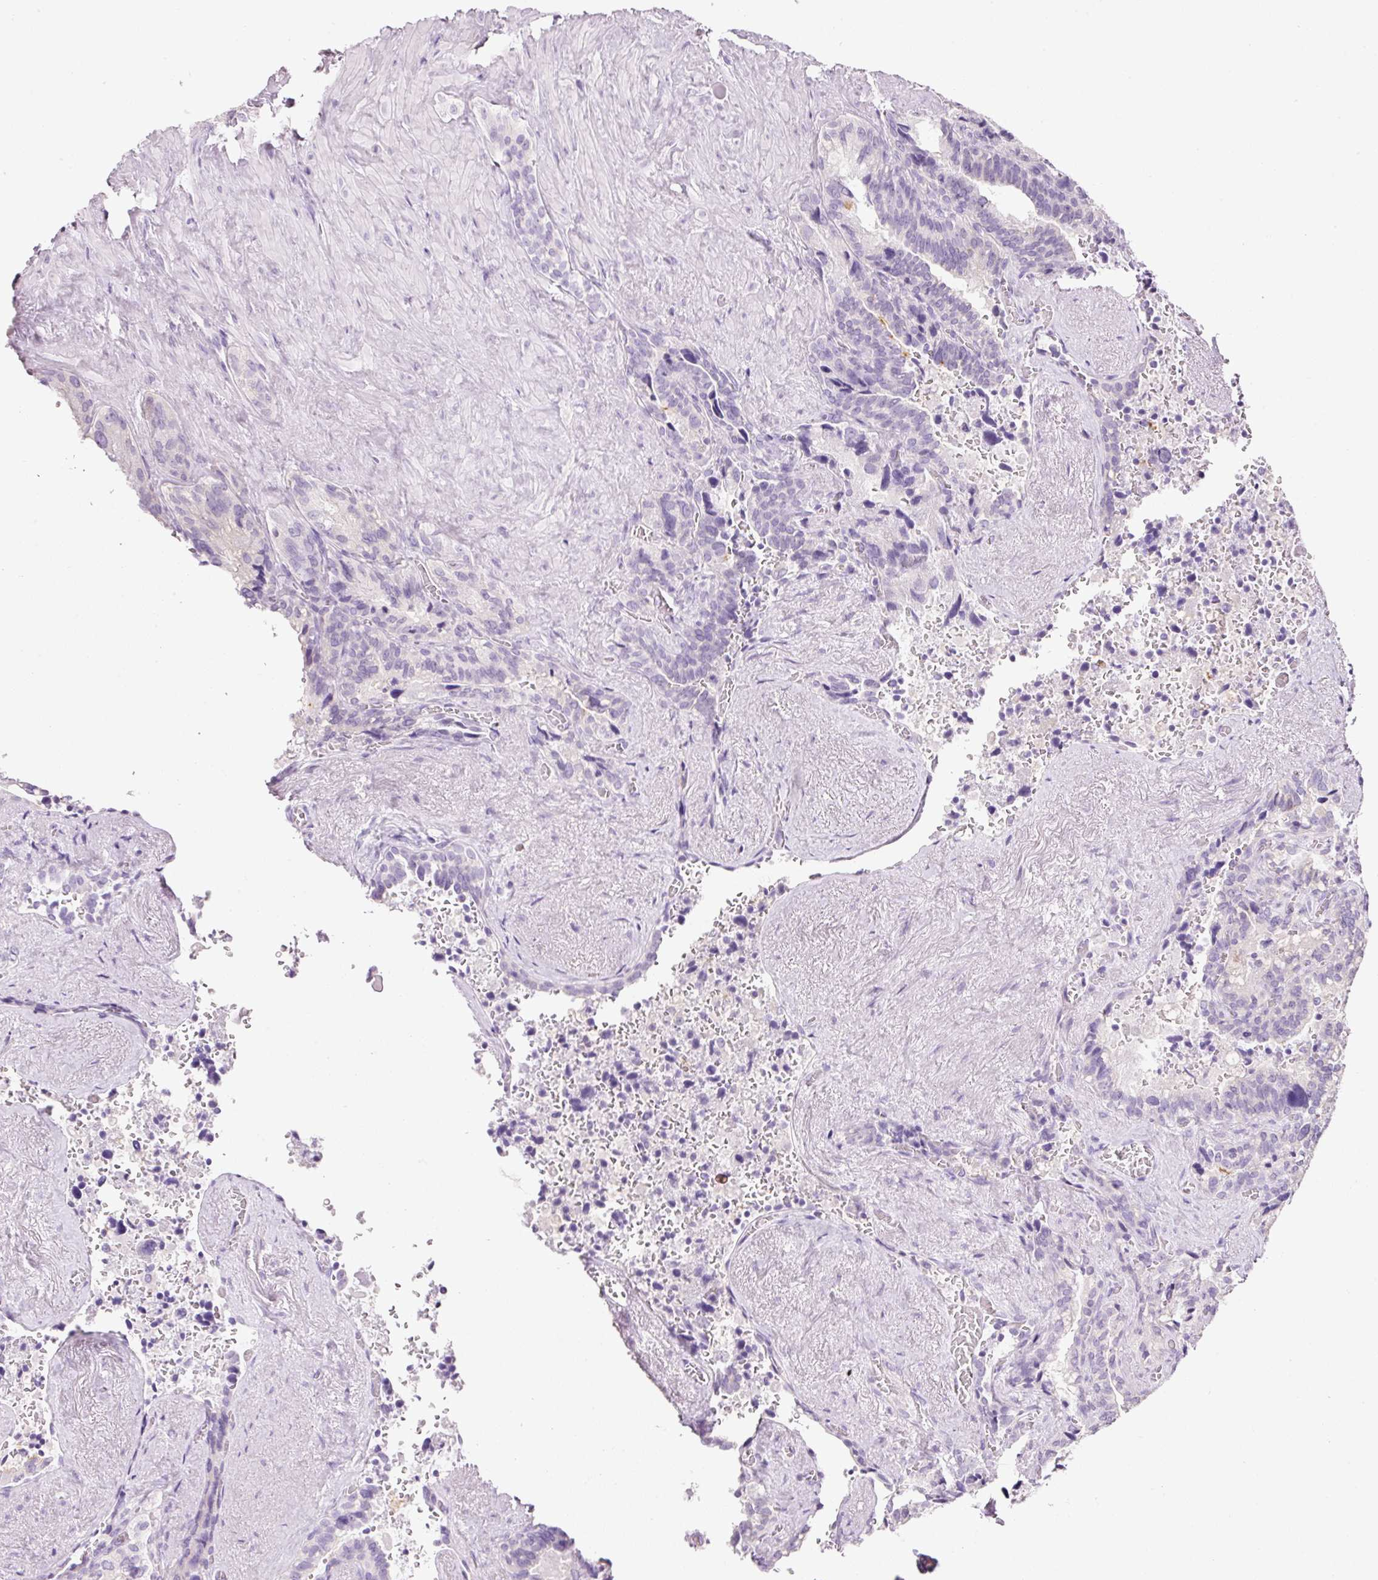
{"staining": {"intensity": "negative", "quantity": "none", "location": "none"}, "tissue": "seminal vesicle", "cell_type": "Glandular cells", "image_type": "normal", "snomed": [{"axis": "morphology", "description": "Normal tissue, NOS"}, {"axis": "topography", "description": "Seminal veicle"}], "caption": "Immunohistochemical staining of benign seminal vesicle shows no significant expression in glandular cells.", "gene": "CMA1", "patient": {"sex": "male", "age": 68}}